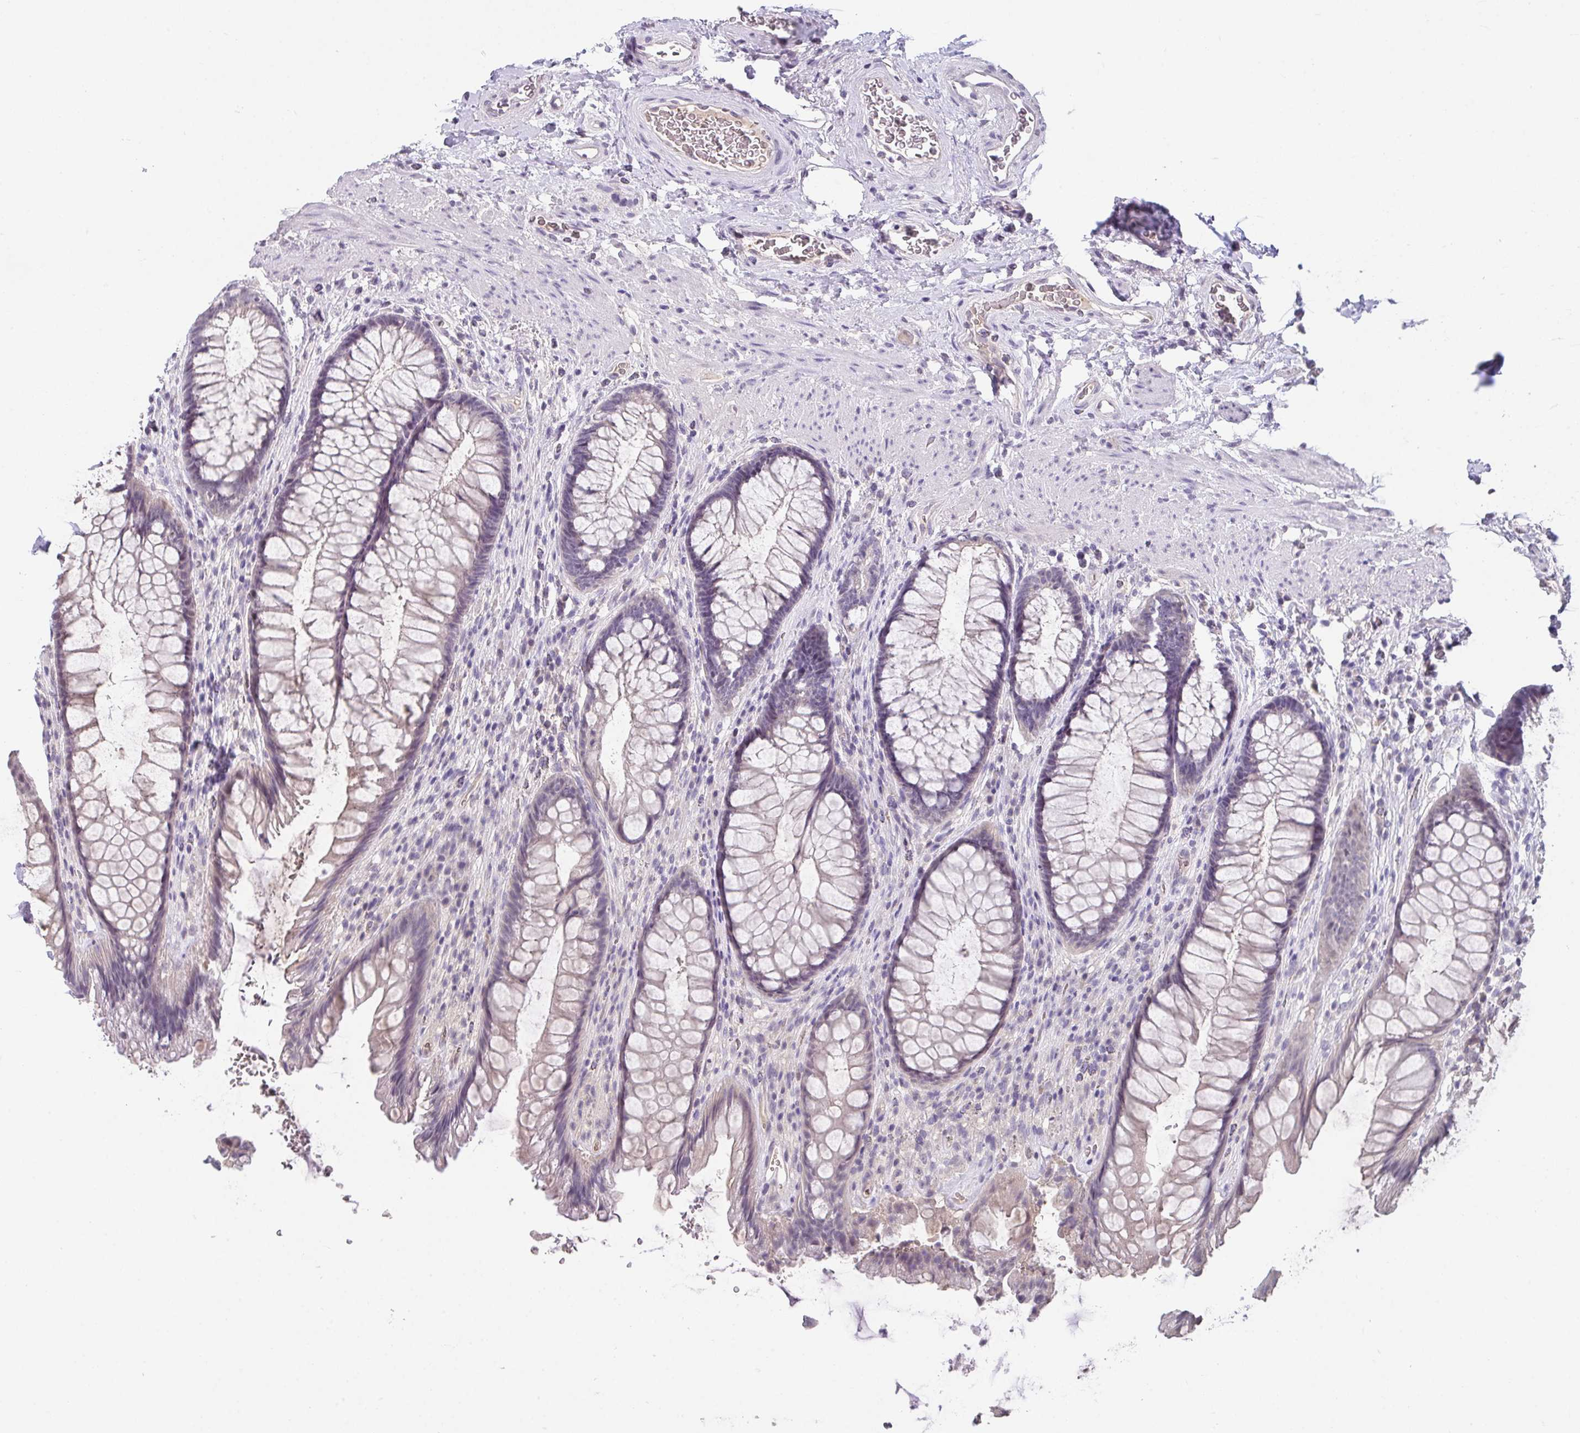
{"staining": {"intensity": "negative", "quantity": "none", "location": "none"}, "tissue": "rectum", "cell_type": "Glandular cells", "image_type": "normal", "snomed": [{"axis": "morphology", "description": "Normal tissue, NOS"}, {"axis": "topography", "description": "Rectum"}], "caption": "The immunohistochemistry (IHC) photomicrograph has no significant expression in glandular cells of rectum.", "gene": "GLTPD2", "patient": {"sex": "male", "age": 53}}